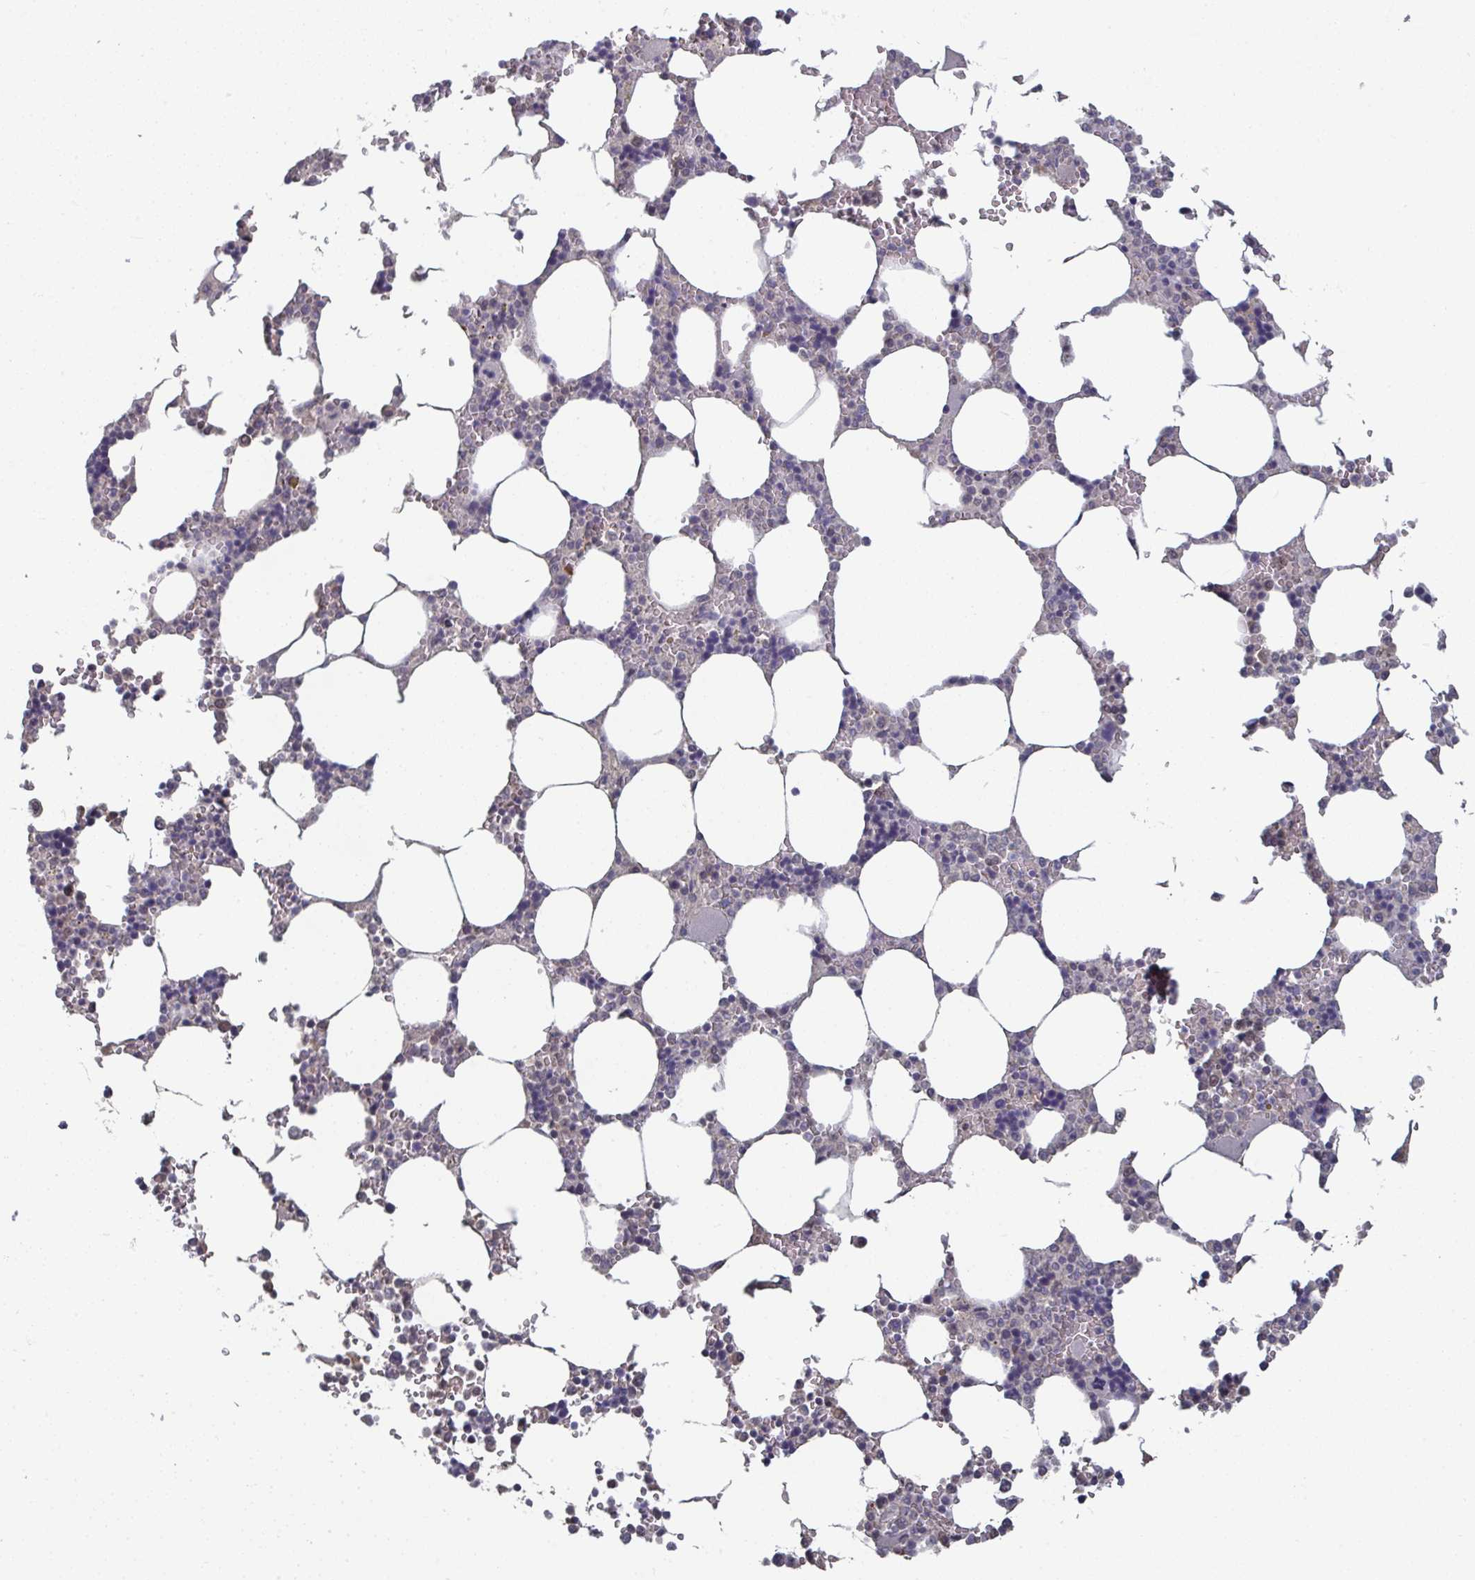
{"staining": {"intensity": "negative", "quantity": "none", "location": "none"}, "tissue": "bone marrow", "cell_type": "Hematopoietic cells", "image_type": "normal", "snomed": [{"axis": "morphology", "description": "Normal tissue, NOS"}, {"axis": "topography", "description": "Bone marrow"}], "caption": "This is an immunohistochemistry (IHC) histopathology image of unremarkable bone marrow. There is no expression in hematopoietic cells.", "gene": "LIX1", "patient": {"sex": "male", "age": 64}}